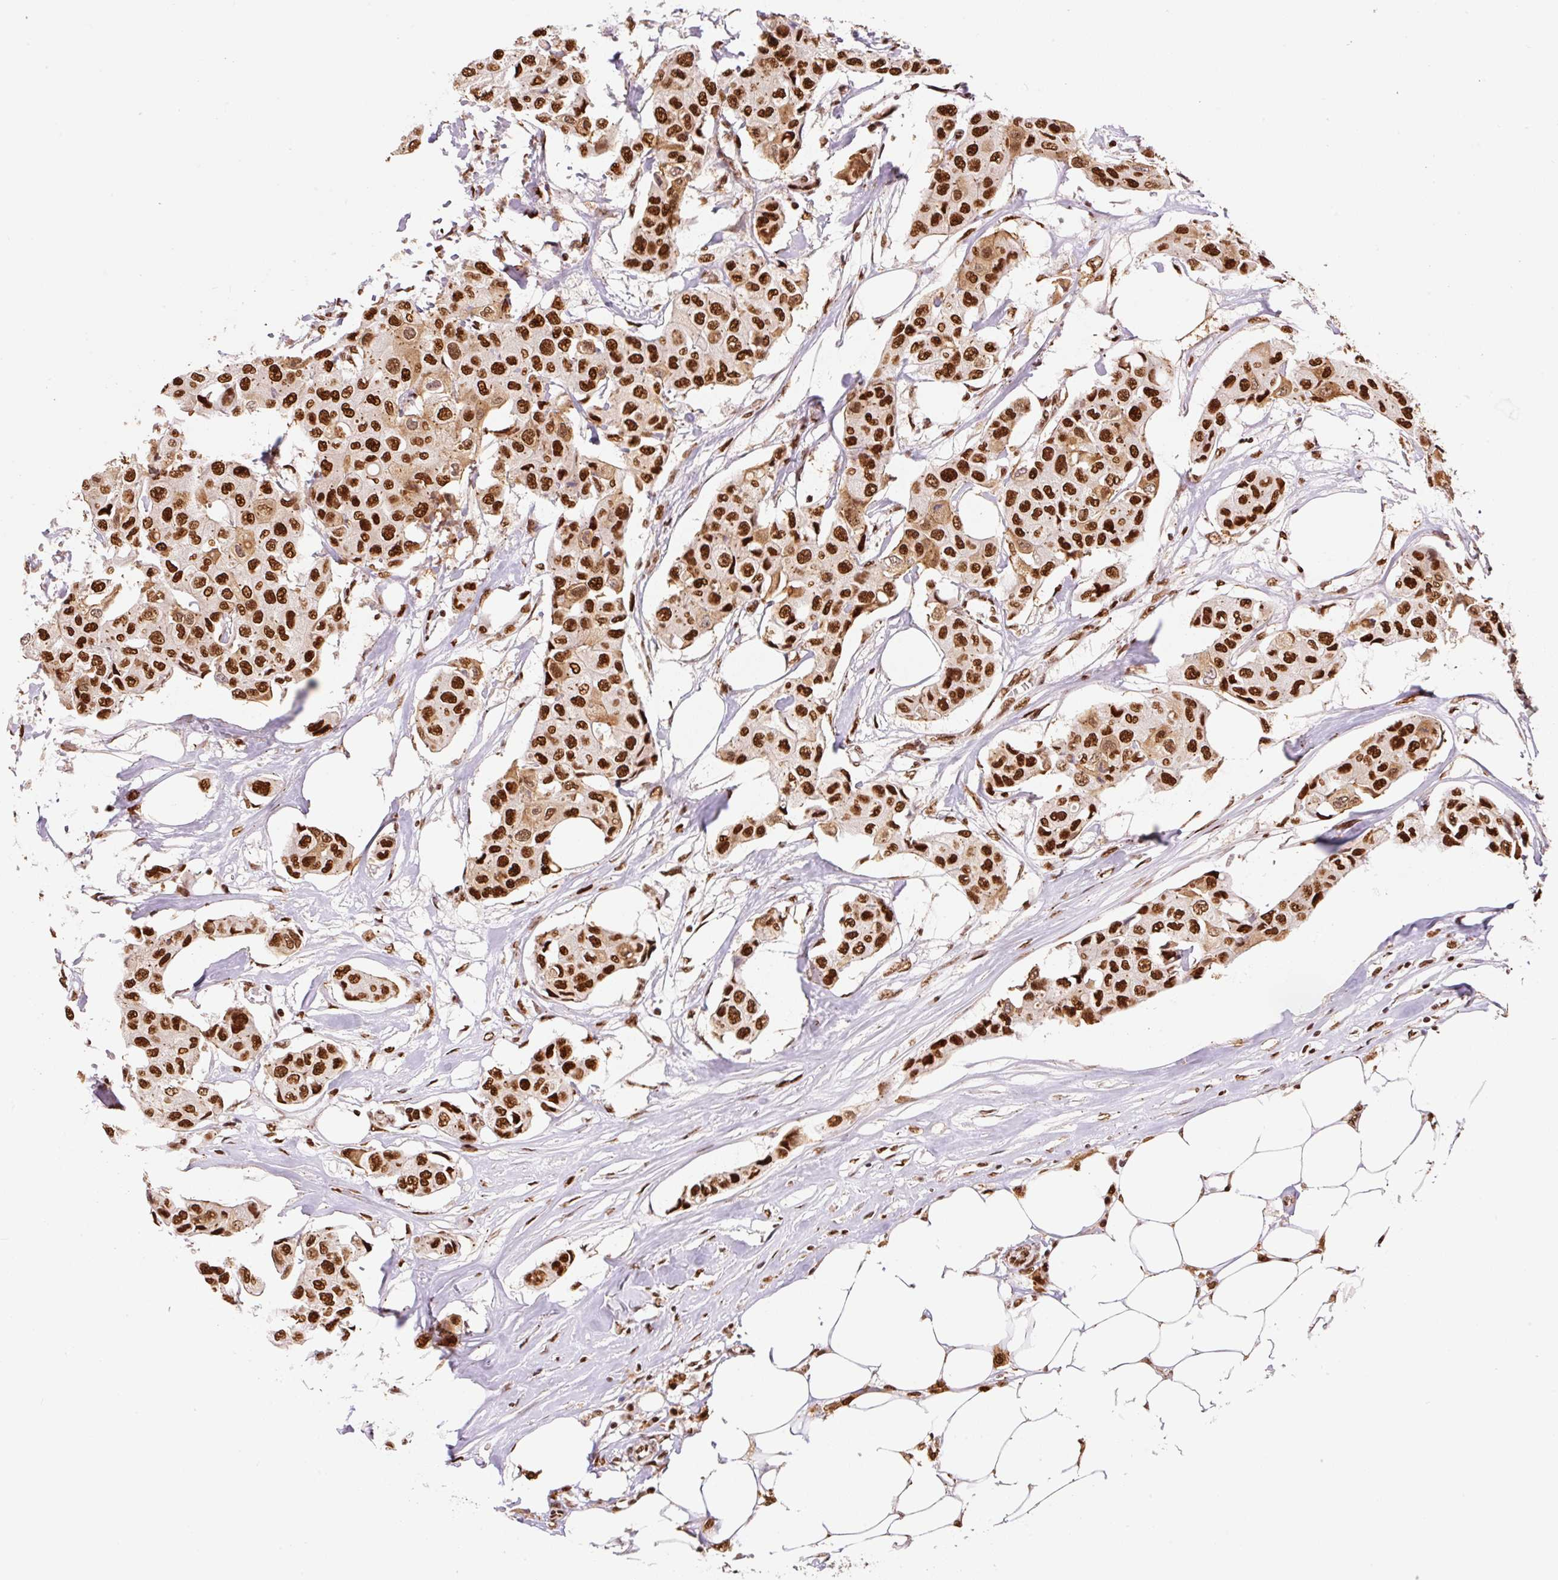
{"staining": {"intensity": "strong", "quantity": ">75%", "location": "nuclear"}, "tissue": "breast cancer", "cell_type": "Tumor cells", "image_type": "cancer", "snomed": [{"axis": "morphology", "description": "Duct carcinoma"}, {"axis": "topography", "description": "Breast"}, {"axis": "topography", "description": "Lymph node"}], "caption": "Breast intraductal carcinoma stained with a protein marker demonstrates strong staining in tumor cells.", "gene": "GPR139", "patient": {"sex": "female", "age": 80}}